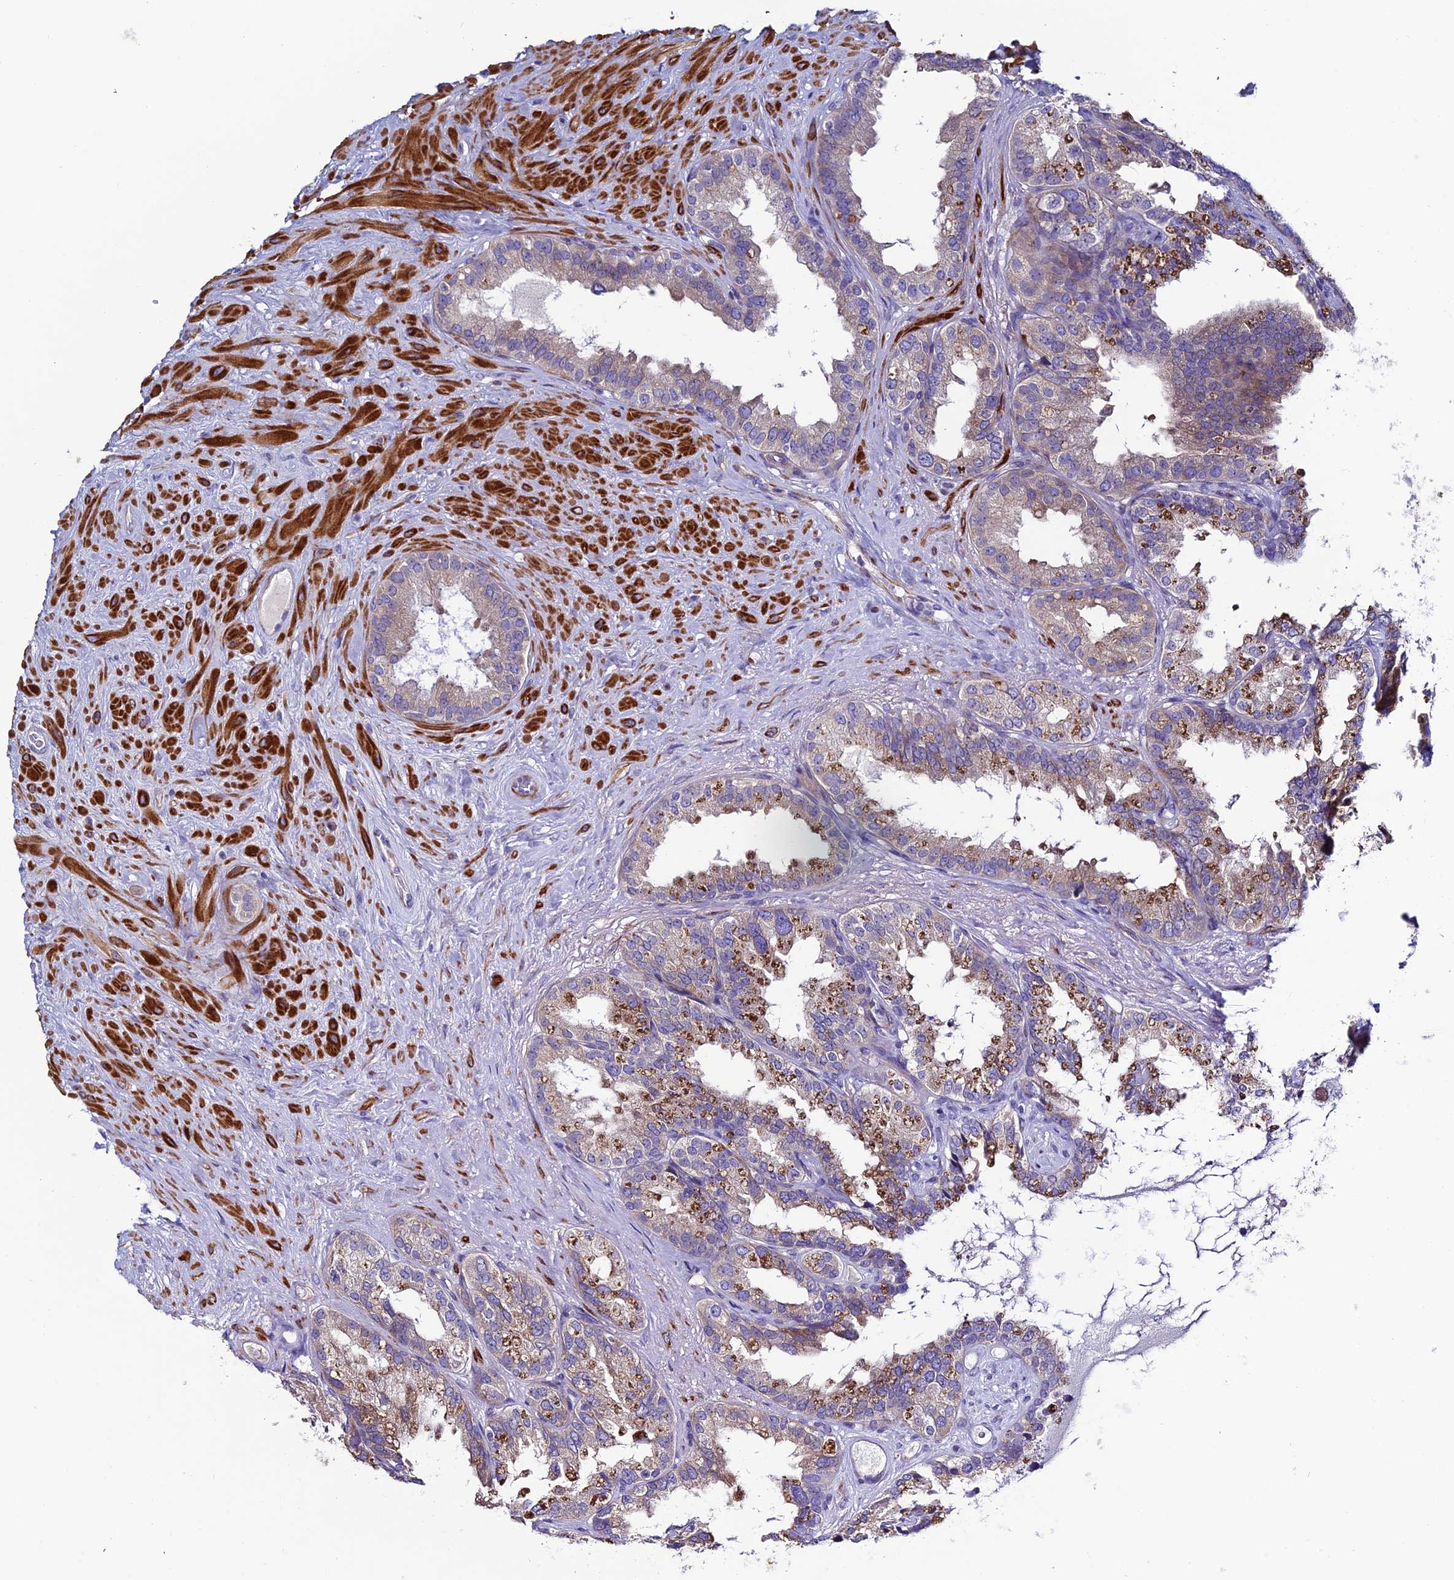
{"staining": {"intensity": "weak", "quantity": "25%-75%", "location": "cytoplasmic/membranous"}, "tissue": "seminal vesicle", "cell_type": "Glandular cells", "image_type": "normal", "snomed": [{"axis": "morphology", "description": "Normal tissue, NOS"}, {"axis": "topography", "description": "Seminal veicle"}], "caption": "DAB (3,3'-diaminobenzidine) immunohistochemical staining of normal seminal vesicle shows weak cytoplasmic/membranous protein positivity in approximately 25%-75% of glandular cells.", "gene": "FAM178B", "patient": {"sex": "male", "age": 80}}